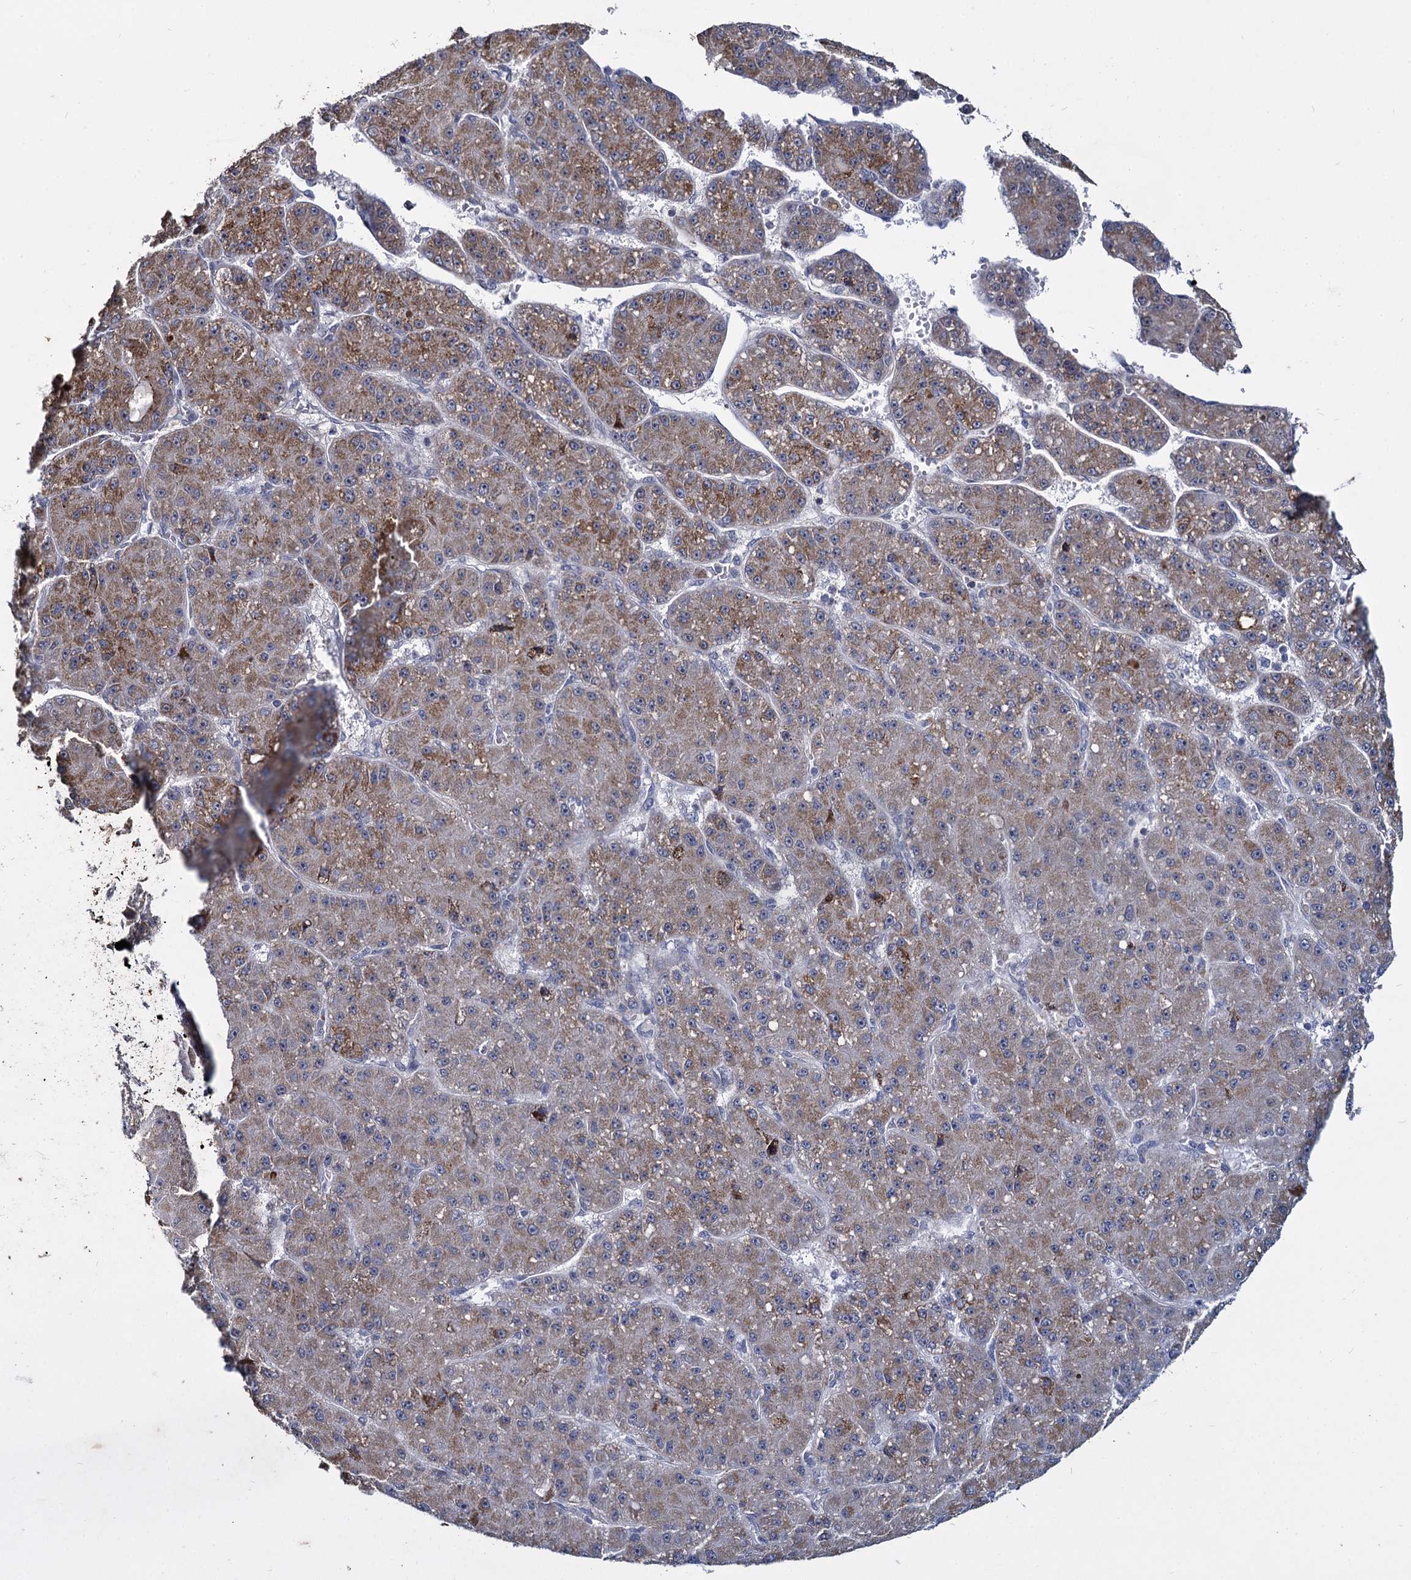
{"staining": {"intensity": "moderate", "quantity": "25%-75%", "location": "cytoplasmic/membranous"}, "tissue": "liver cancer", "cell_type": "Tumor cells", "image_type": "cancer", "snomed": [{"axis": "morphology", "description": "Carcinoma, Hepatocellular, NOS"}, {"axis": "topography", "description": "Liver"}], "caption": "Brown immunohistochemical staining in human hepatocellular carcinoma (liver) shows moderate cytoplasmic/membranous staining in about 25%-75% of tumor cells.", "gene": "RPUSD4", "patient": {"sex": "male", "age": 67}}